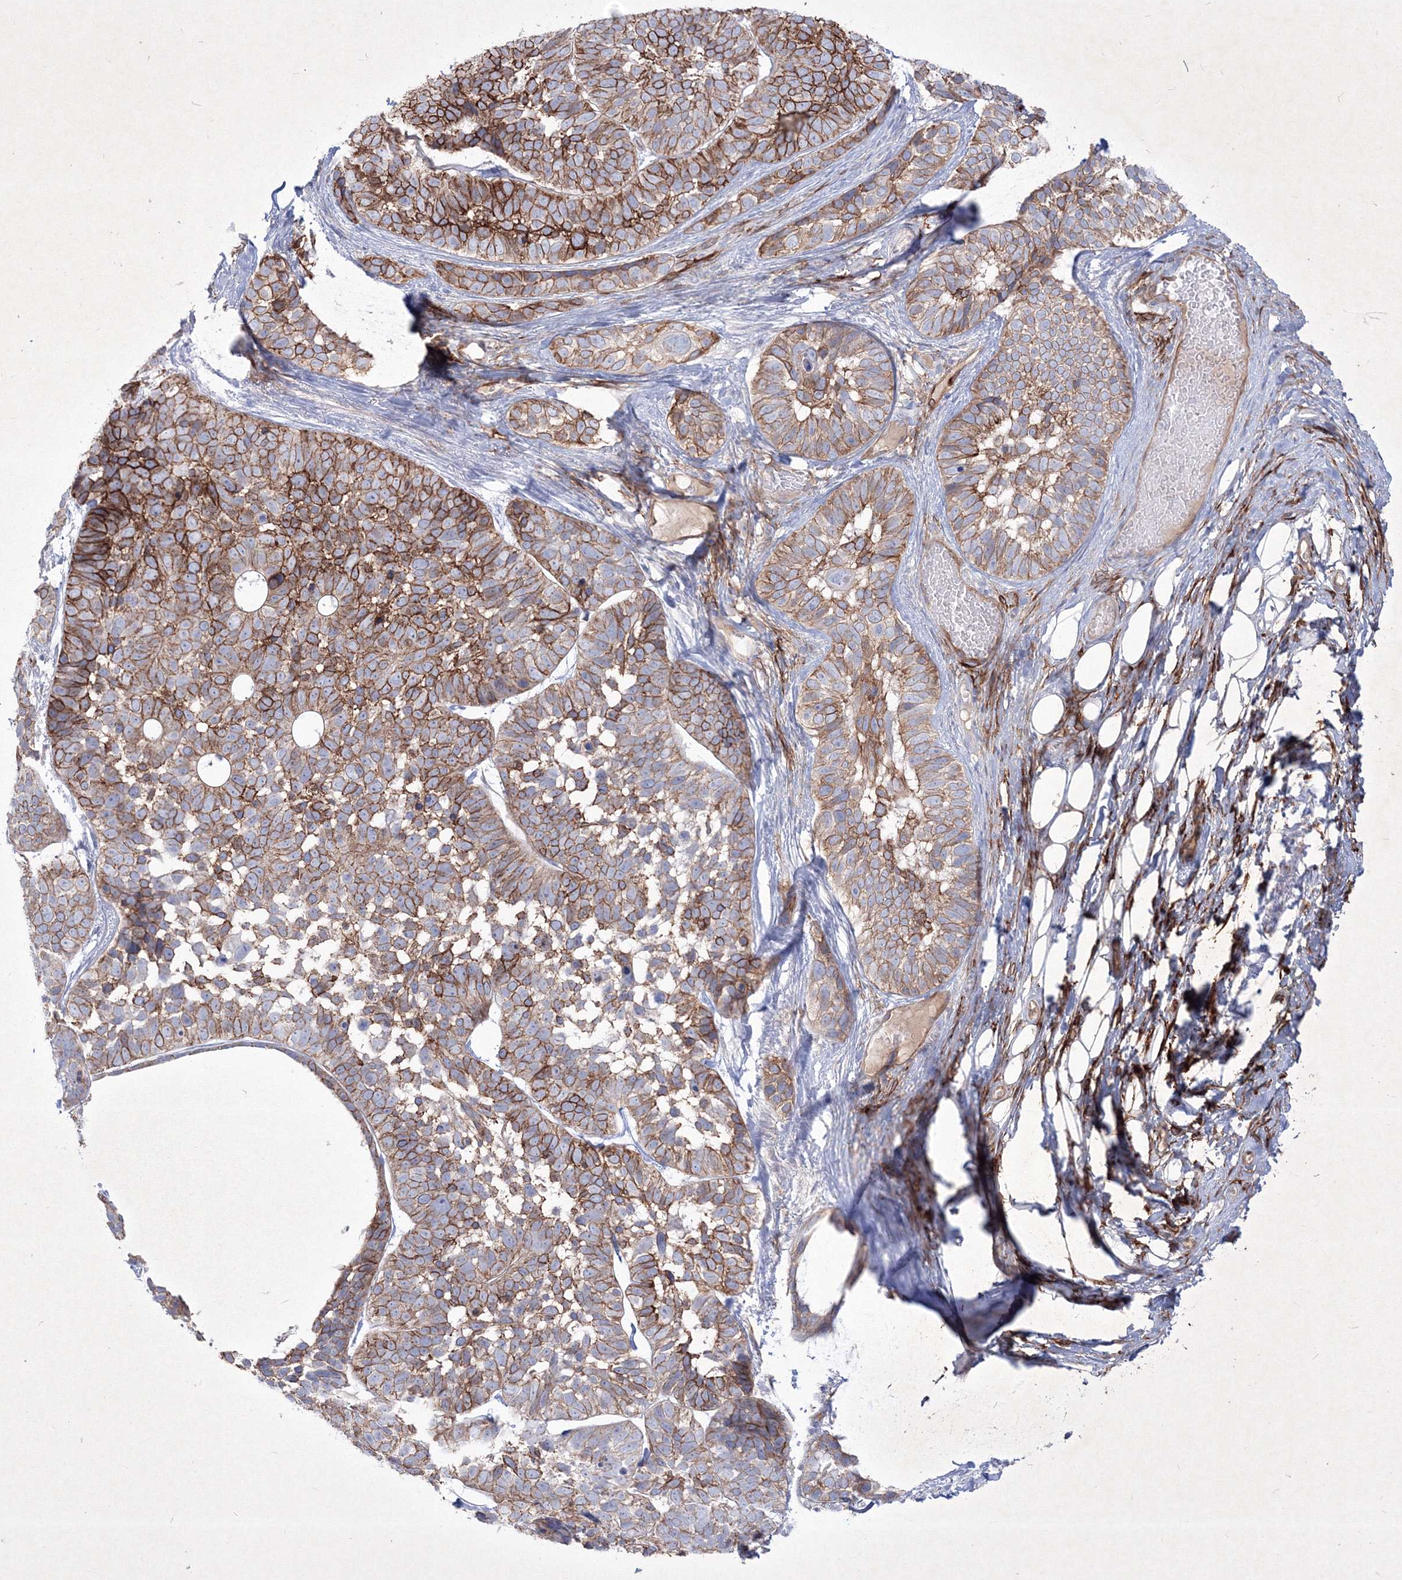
{"staining": {"intensity": "strong", "quantity": ">75%", "location": "cytoplasmic/membranous"}, "tissue": "skin cancer", "cell_type": "Tumor cells", "image_type": "cancer", "snomed": [{"axis": "morphology", "description": "Basal cell carcinoma"}, {"axis": "topography", "description": "Skin"}], "caption": "Tumor cells exhibit strong cytoplasmic/membranous expression in approximately >75% of cells in skin cancer (basal cell carcinoma).", "gene": "TMEM139", "patient": {"sex": "male", "age": 62}}